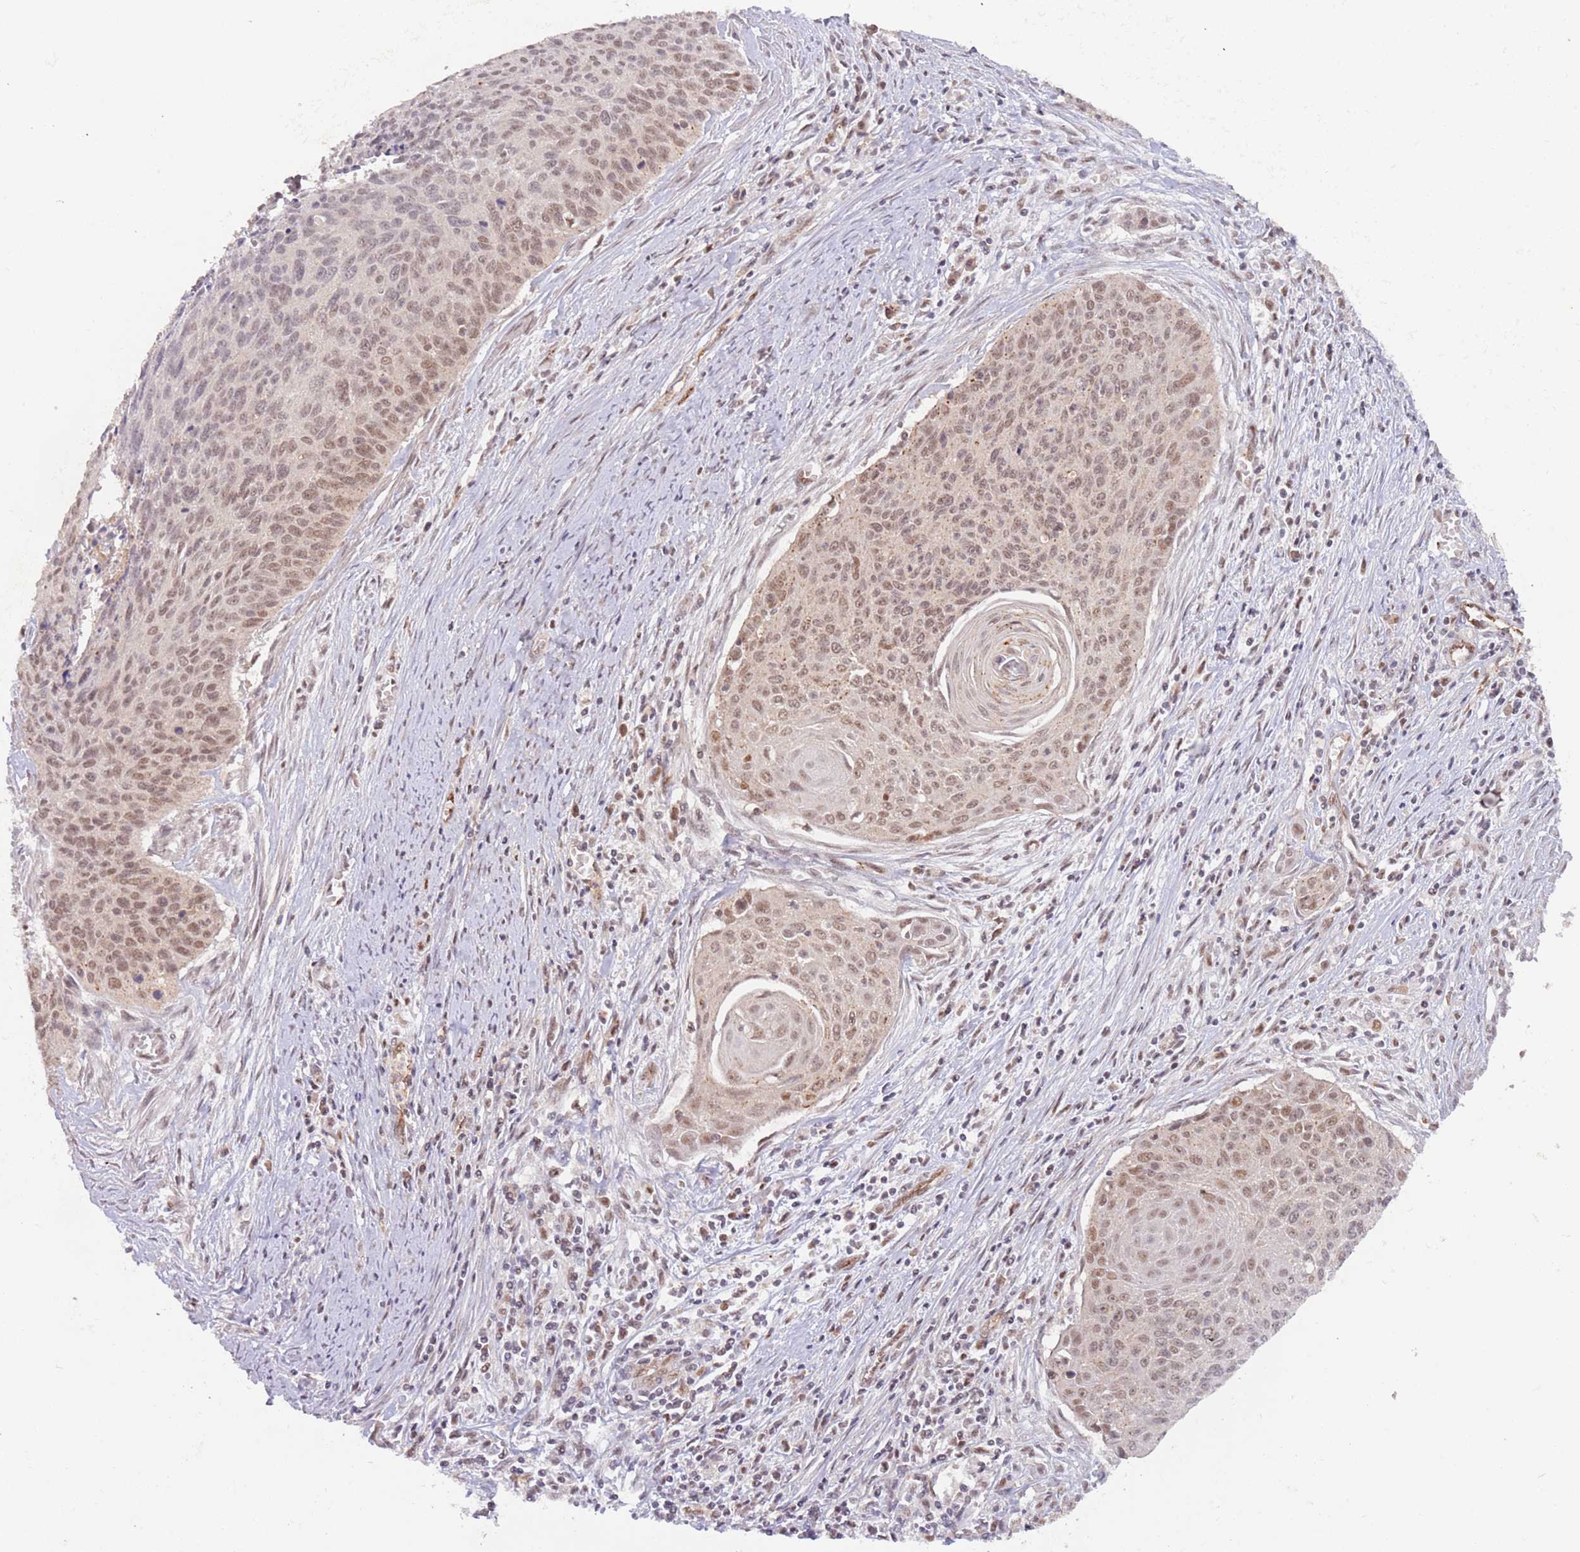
{"staining": {"intensity": "moderate", "quantity": "25%-75%", "location": "cytoplasmic/membranous,nuclear"}, "tissue": "cervical cancer", "cell_type": "Tumor cells", "image_type": "cancer", "snomed": [{"axis": "morphology", "description": "Squamous cell carcinoma, NOS"}, {"axis": "topography", "description": "Cervix"}], "caption": "Tumor cells exhibit moderate cytoplasmic/membranous and nuclear staining in approximately 25%-75% of cells in cervical cancer (squamous cell carcinoma). The staining is performed using DAB (3,3'-diaminobenzidine) brown chromogen to label protein expression. The nuclei are counter-stained blue using hematoxylin.", "gene": "RFXANK", "patient": {"sex": "female", "age": 55}}